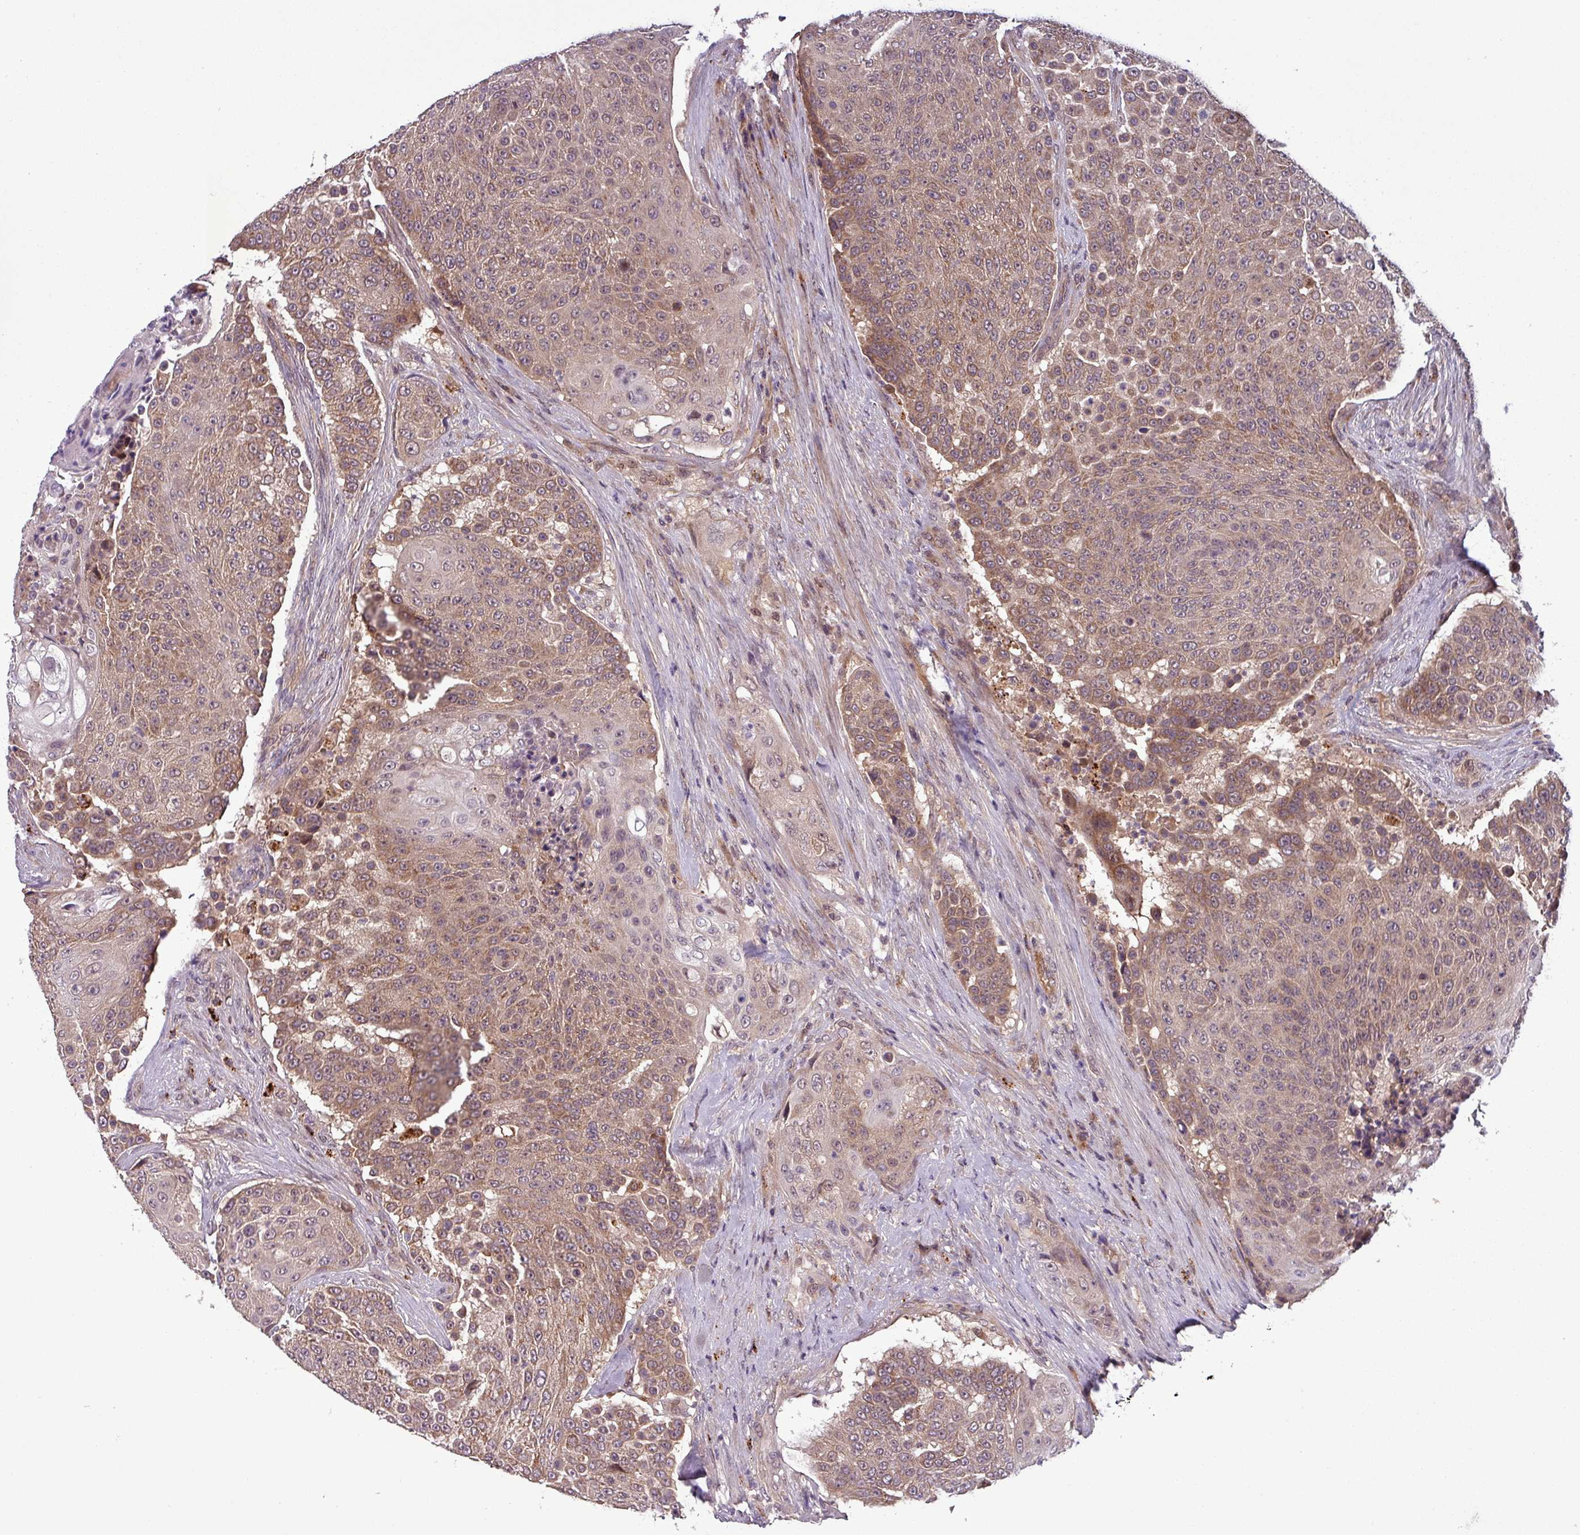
{"staining": {"intensity": "moderate", "quantity": ">75%", "location": "cytoplasmic/membranous"}, "tissue": "urothelial cancer", "cell_type": "Tumor cells", "image_type": "cancer", "snomed": [{"axis": "morphology", "description": "Urothelial carcinoma, High grade"}, {"axis": "topography", "description": "Urinary bladder"}], "caption": "Human urothelial carcinoma (high-grade) stained for a protein (brown) shows moderate cytoplasmic/membranous positive positivity in approximately >75% of tumor cells.", "gene": "PUS1", "patient": {"sex": "female", "age": 63}}